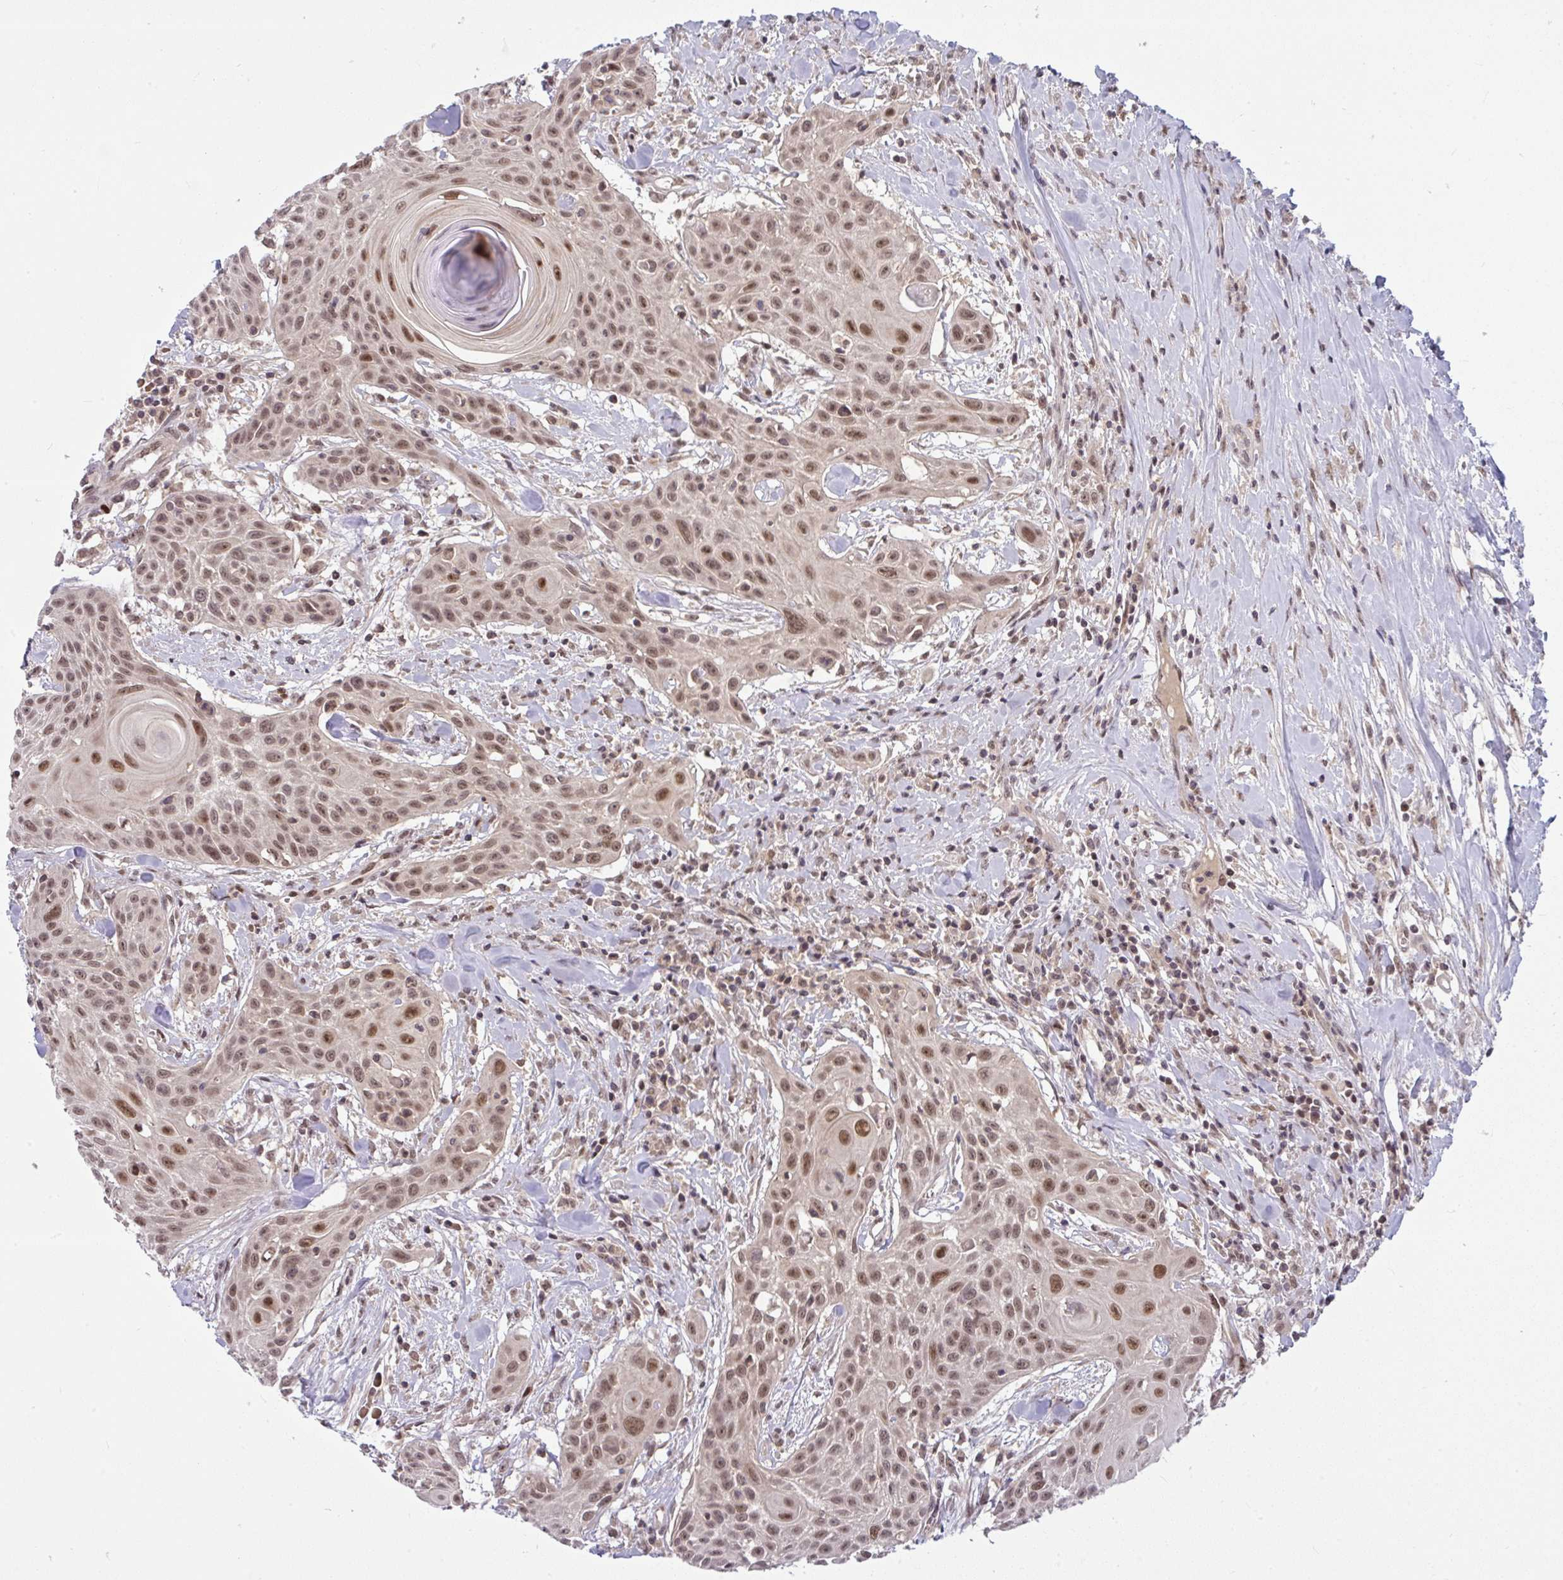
{"staining": {"intensity": "moderate", "quantity": ">75%", "location": "nuclear"}, "tissue": "head and neck cancer", "cell_type": "Tumor cells", "image_type": "cancer", "snomed": [{"axis": "morphology", "description": "Squamous cell carcinoma, NOS"}, {"axis": "topography", "description": "Lymph node"}, {"axis": "topography", "description": "Salivary gland"}, {"axis": "topography", "description": "Head-Neck"}], "caption": "The photomicrograph displays staining of head and neck cancer (squamous cell carcinoma), revealing moderate nuclear protein positivity (brown color) within tumor cells.", "gene": "KLF2", "patient": {"sex": "female", "age": 74}}